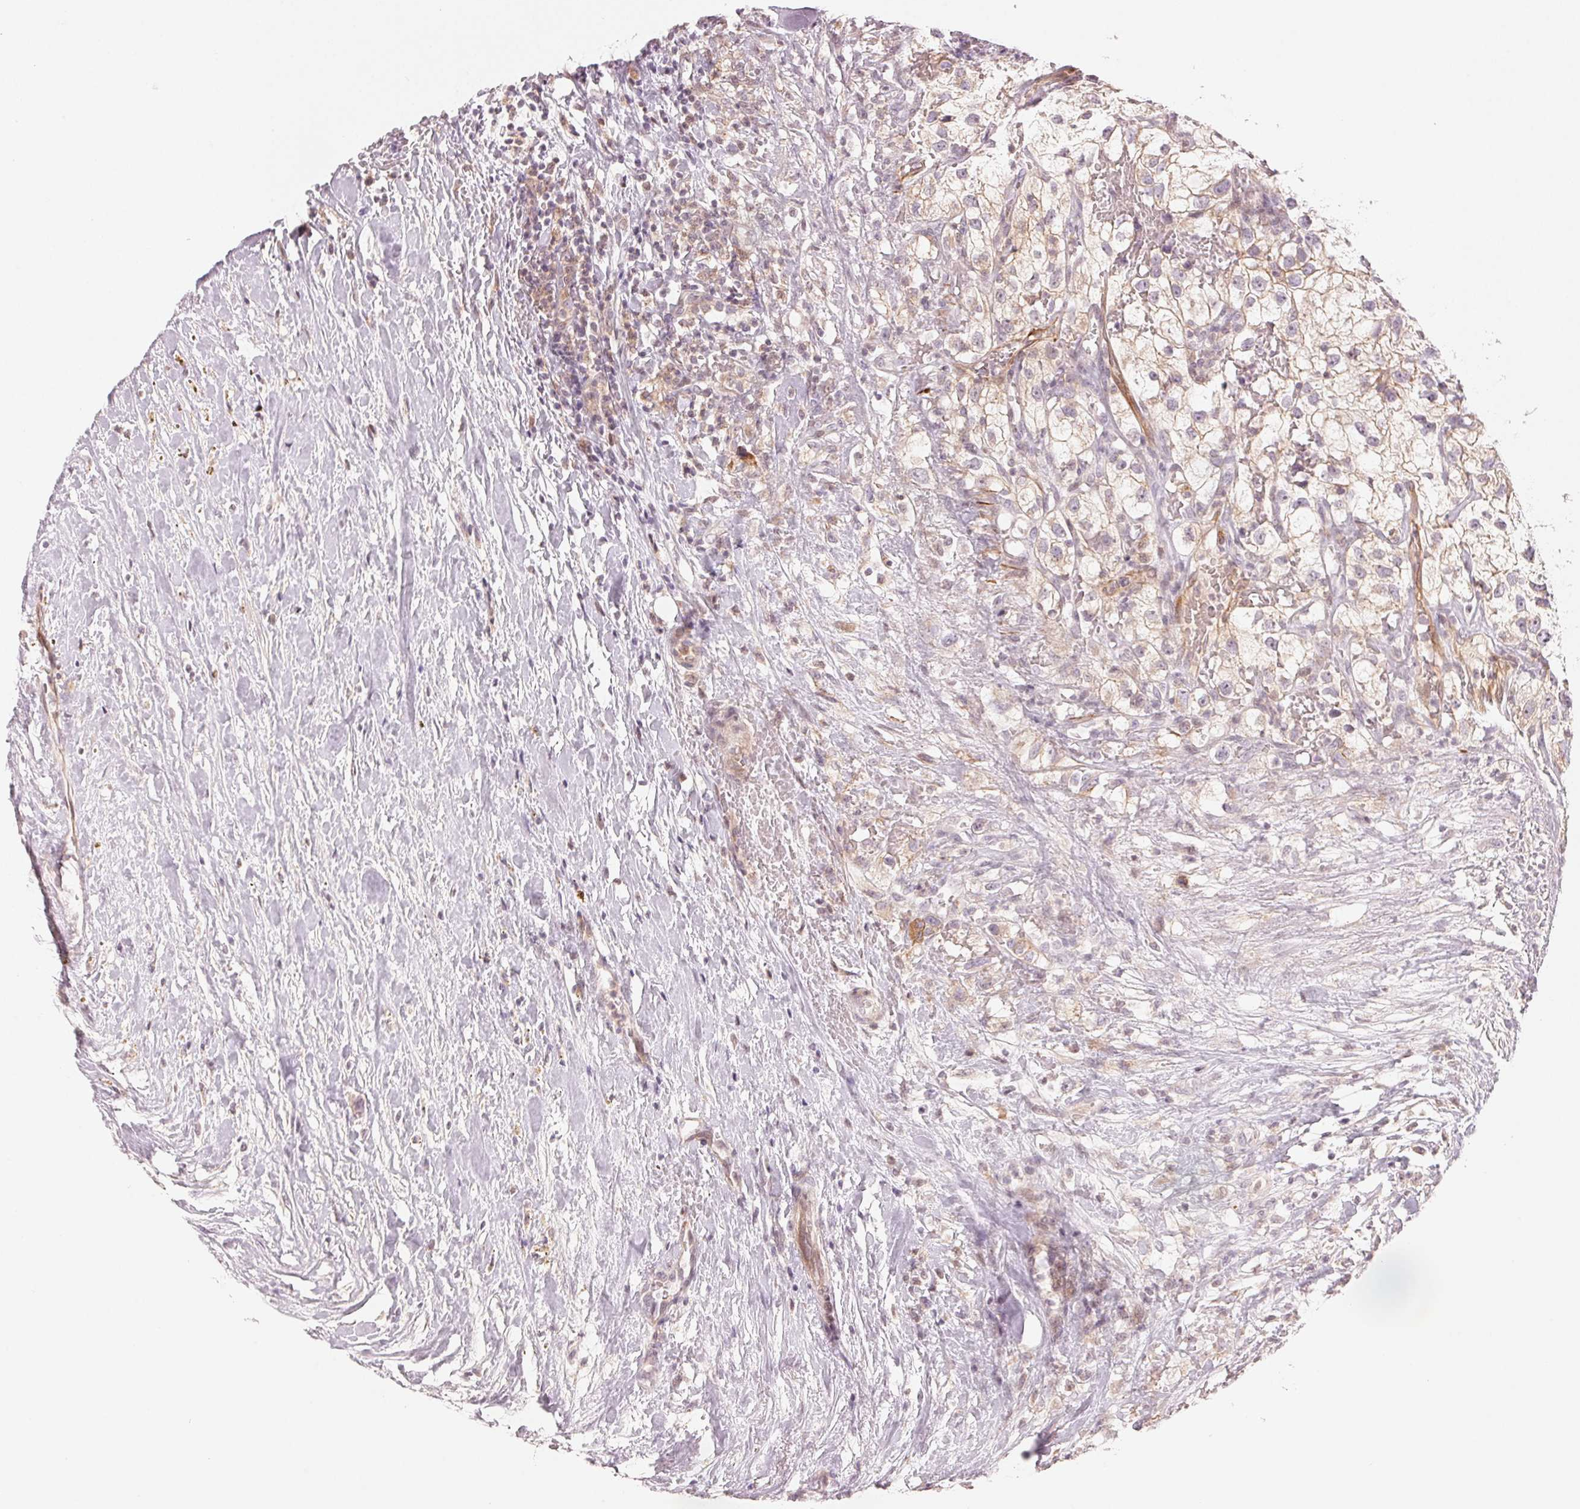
{"staining": {"intensity": "weak", "quantity": "25%-75%", "location": "cytoplasmic/membranous"}, "tissue": "renal cancer", "cell_type": "Tumor cells", "image_type": "cancer", "snomed": [{"axis": "morphology", "description": "Adenocarcinoma, NOS"}, {"axis": "topography", "description": "Kidney"}], "caption": "There is low levels of weak cytoplasmic/membranous staining in tumor cells of renal adenocarcinoma, as demonstrated by immunohistochemical staining (brown color).", "gene": "SLC17A4", "patient": {"sex": "male", "age": 59}}